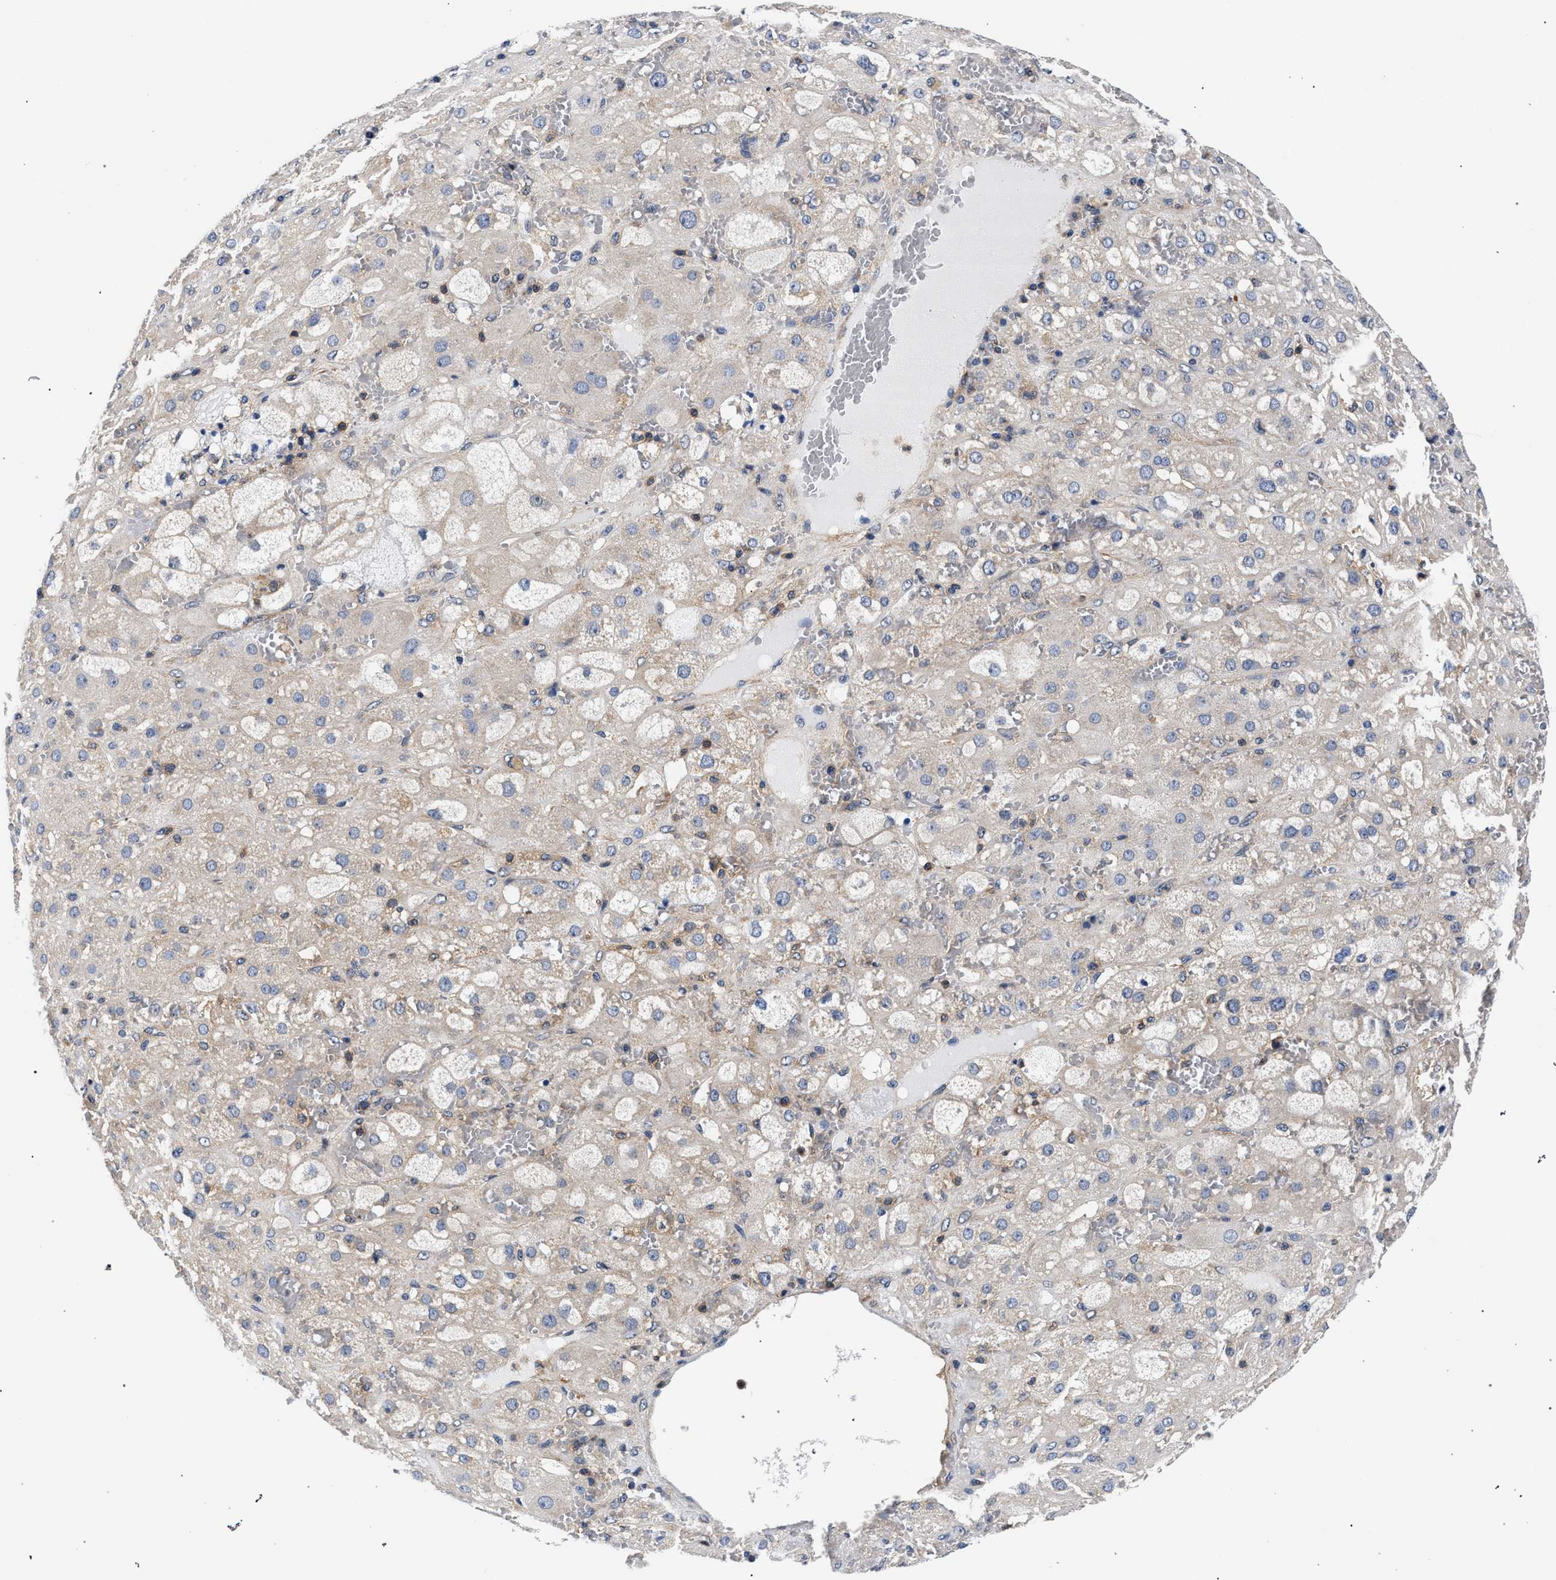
{"staining": {"intensity": "negative", "quantity": "none", "location": "none"}, "tissue": "adrenal gland", "cell_type": "Glandular cells", "image_type": "normal", "snomed": [{"axis": "morphology", "description": "Normal tissue, NOS"}, {"axis": "topography", "description": "Adrenal gland"}], "caption": "A micrograph of adrenal gland stained for a protein demonstrates no brown staining in glandular cells.", "gene": "LASP1", "patient": {"sex": "female", "age": 47}}